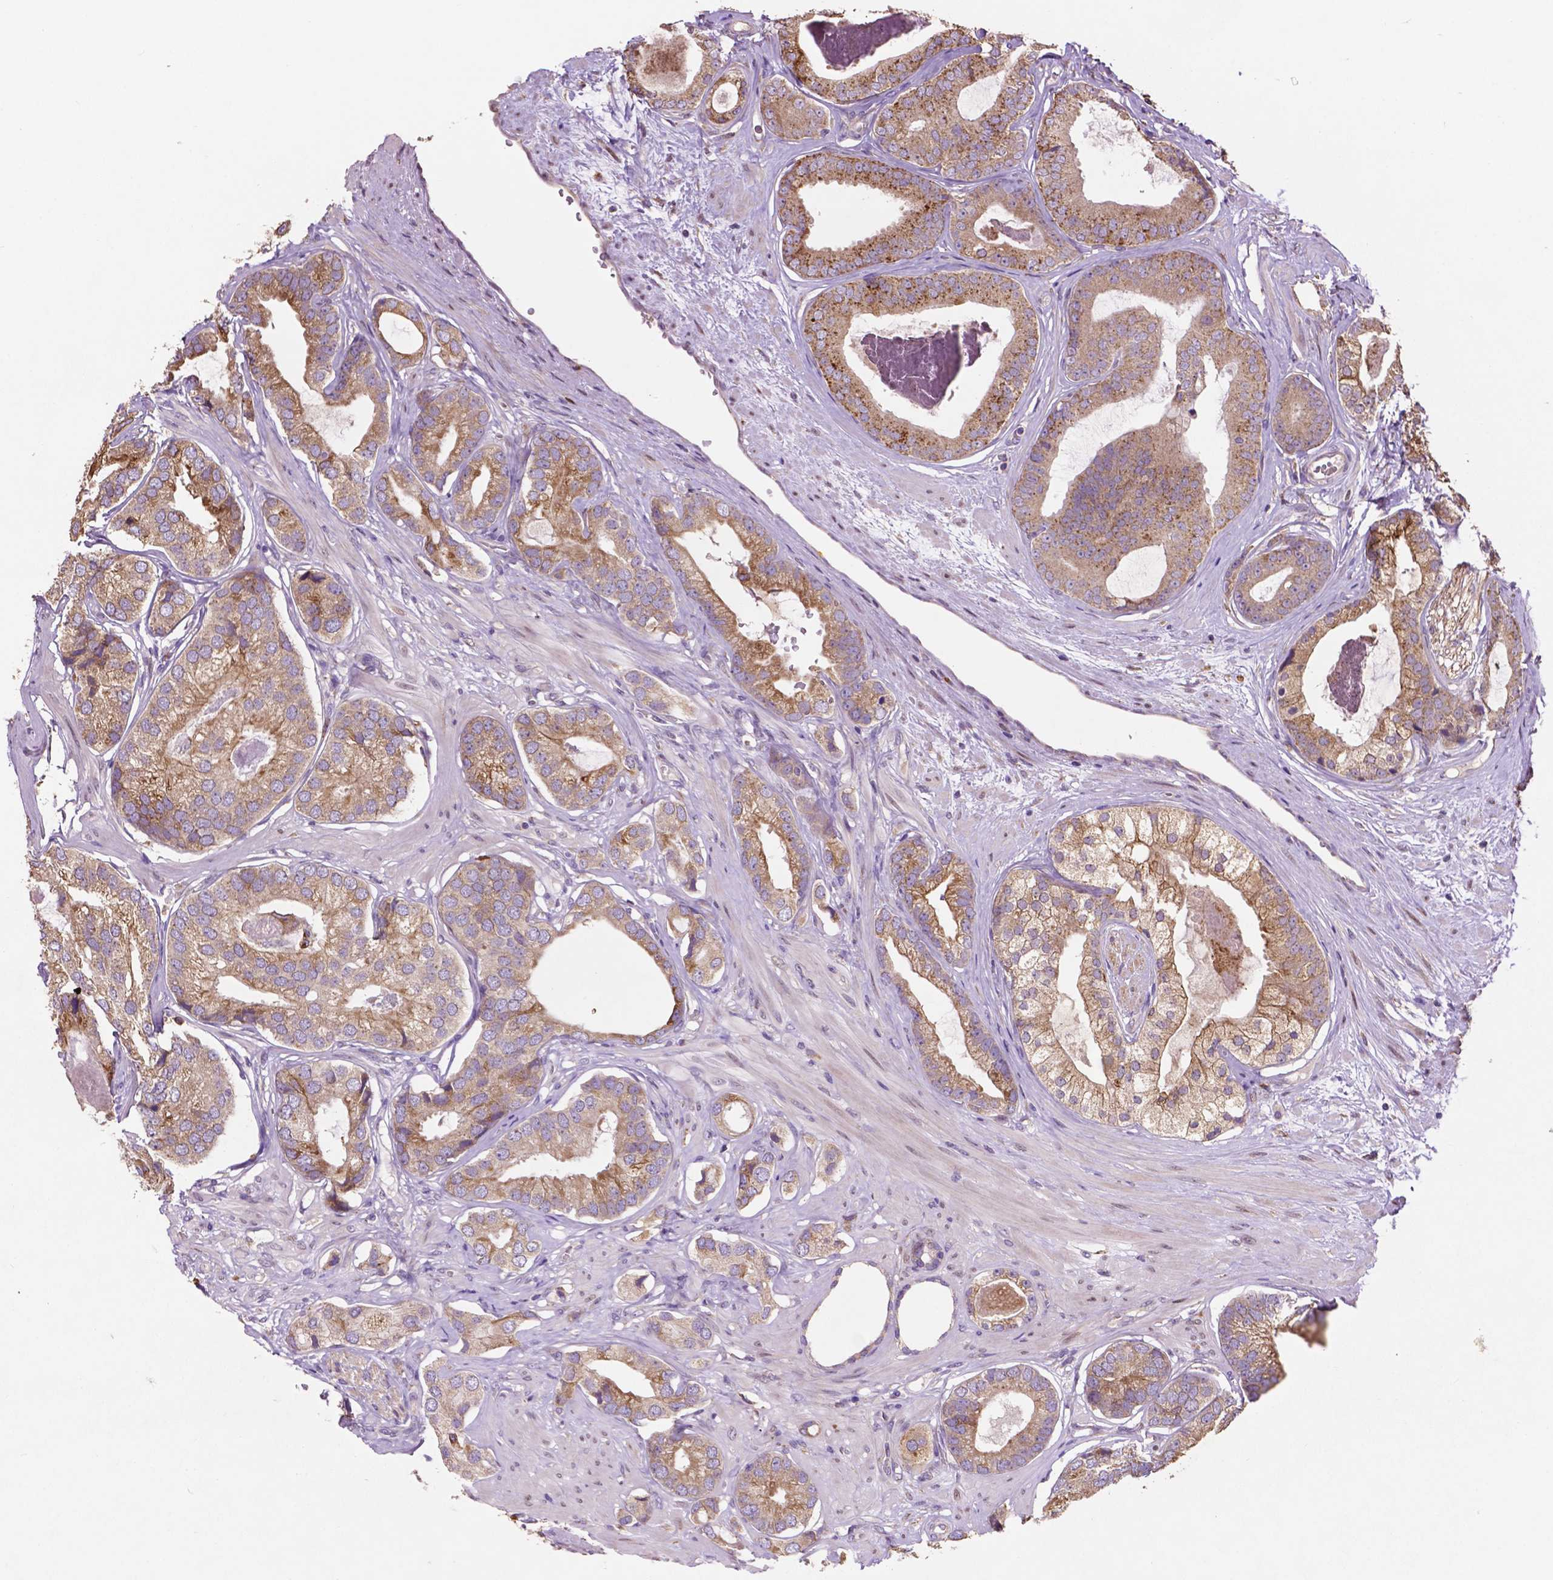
{"staining": {"intensity": "moderate", "quantity": ">75%", "location": "cytoplasmic/membranous"}, "tissue": "prostate cancer", "cell_type": "Tumor cells", "image_type": "cancer", "snomed": [{"axis": "morphology", "description": "Adenocarcinoma, Low grade"}, {"axis": "topography", "description": "Prostate"}], "caption": "Brown immunohistochemical staining in prostate low-grade adenocarcinoma exhibits moderate cytoplasmic/membranous expression in about >75% of tumor cells.", "gene": "MBTPS1", "patient": {"sex": "male", "age": 61}}